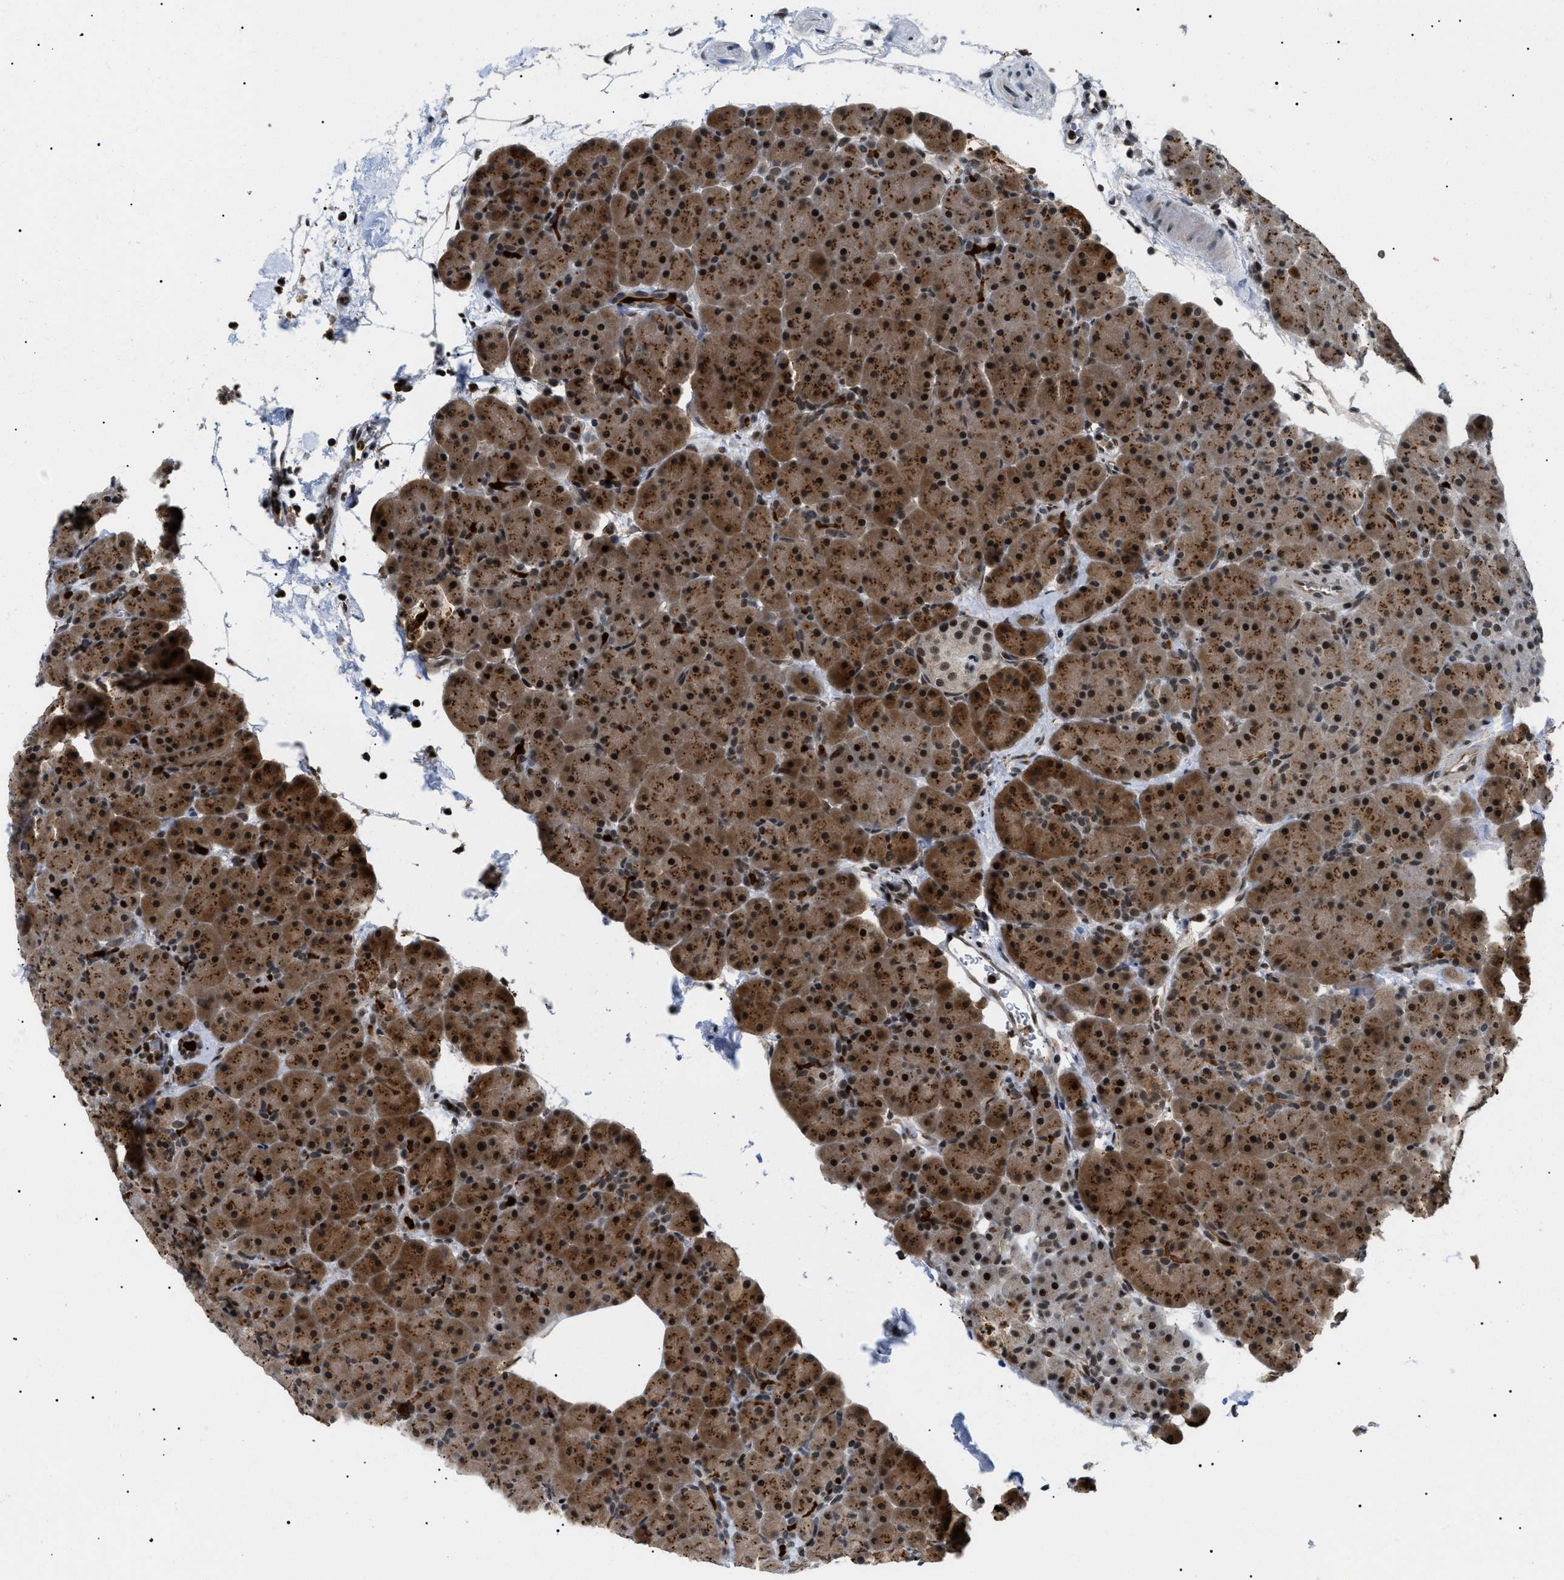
{"staining": {"intensity": "strong", "quantity": ">75%", "location": "cytoplasmic/membranous,nuclear"}, "tissue": "pancreas", "cell_type": "Exocrine glandular cells", "image_type": "normal", "snomed": [{"axis": "morphology", "description": "Normal tissue, NOS"}, {"axis": "topography", "description": "Pancreas"}], "caption": "Protein analysis of benign pancreas demonstrates strong cytoplasmic/membranous,nuclear expression in approximately >75% of exocrine glandular cells. Using DAB (3,3'-diaminobenzidine) (brown) and hematoxylin (blue) stains, captured at high magnification using brightfield microscopy.", "gene": "RBM15", "patient": {"sex": "male", "age": 66}}